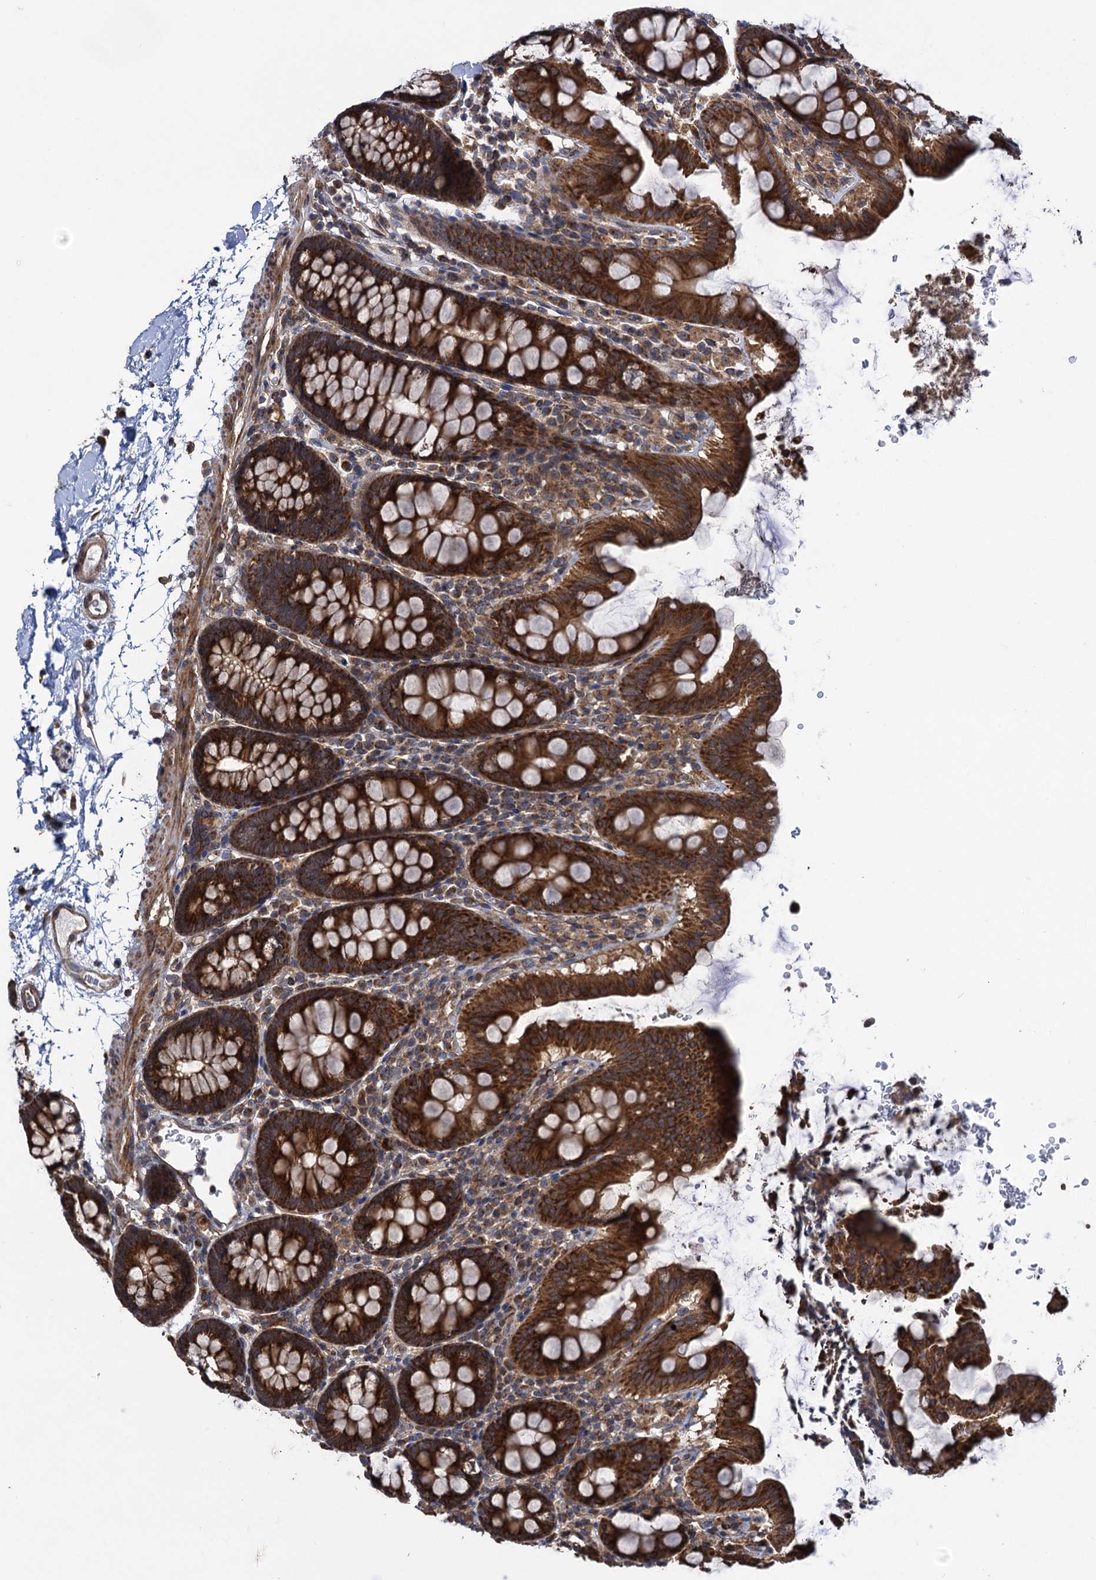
{"staining": {"intensity": "moderate", "quantity": ">75%", "location": "cytoplasmic/membranous"}, "tissue": "colon", "cell_type": "Endothelial cells", "image_type": "normal", "snomed": [{"axis": "morphology", "description": "Normal tissue, NOS"}, {"axis": "topography", "description": "Colon"}], "caption": "Protein analysis of normal colon reveals moderate cytoplasmic/membranous positivity in approximately >75% of endothelial cells. (DAB IHC, brown staining for protein, blue staining for nuclei).", "gene": "HAUS1", "patient": {"sex": "male", "age": 75}}